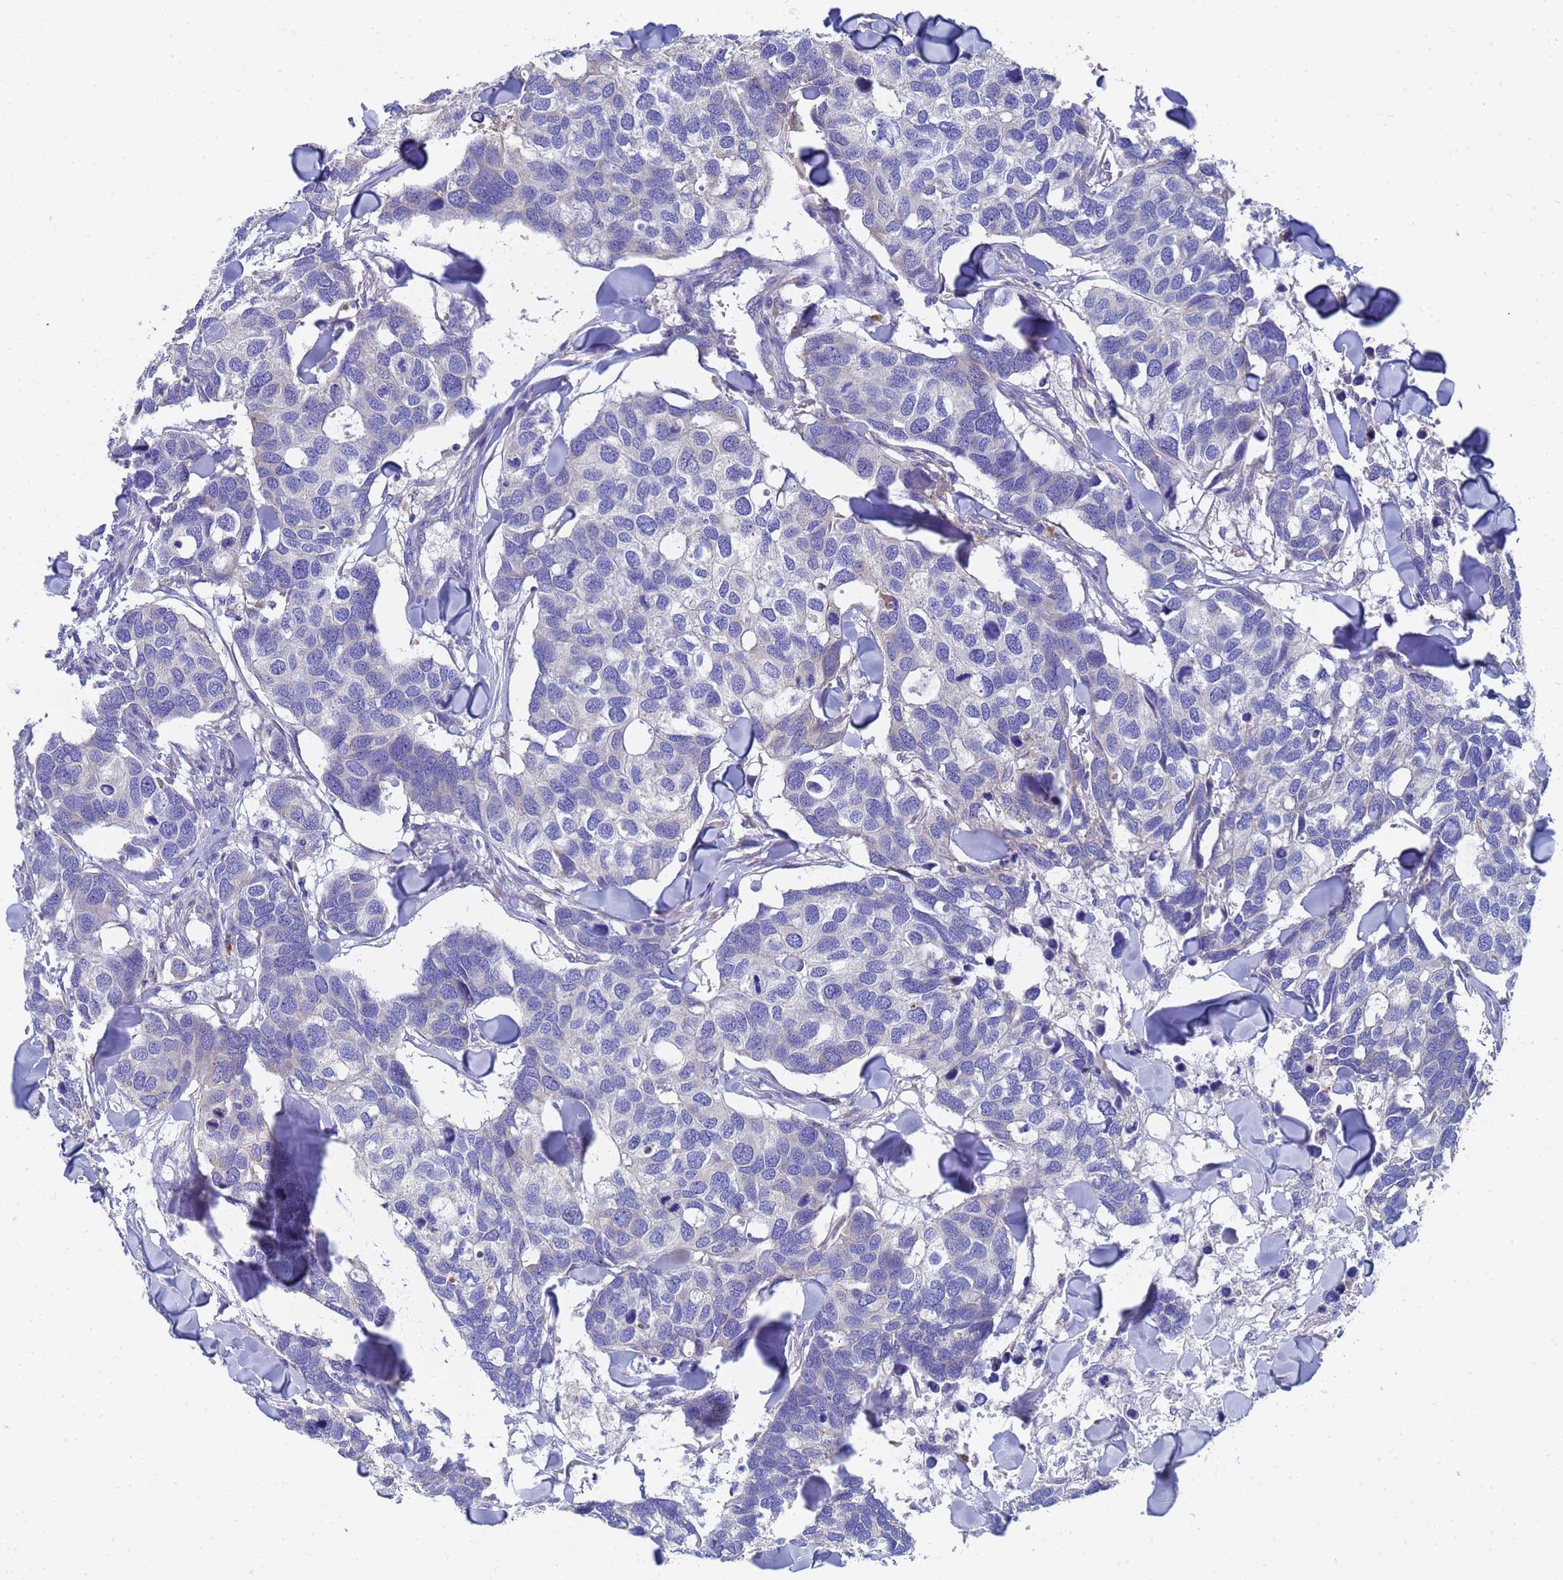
{"staining": {"intensity": "negative", "quantity": "none", "location": "none"}, "tissue": "breast cancer", "cell_type": "Tumor cells", "image_type": "cancer", "snomed": [{"axis": "morphology", "description": "Duct carcinoma"}, {"axis": "topography", "description": "Breast"}], "caption": "DAB immunohistochemical staining of human breast infiltrating ductal carcinoma reveals no significant positivity in tumor cells.", "gene": "TM4SF4", "patient": {"sex": "female", "age": 83}}